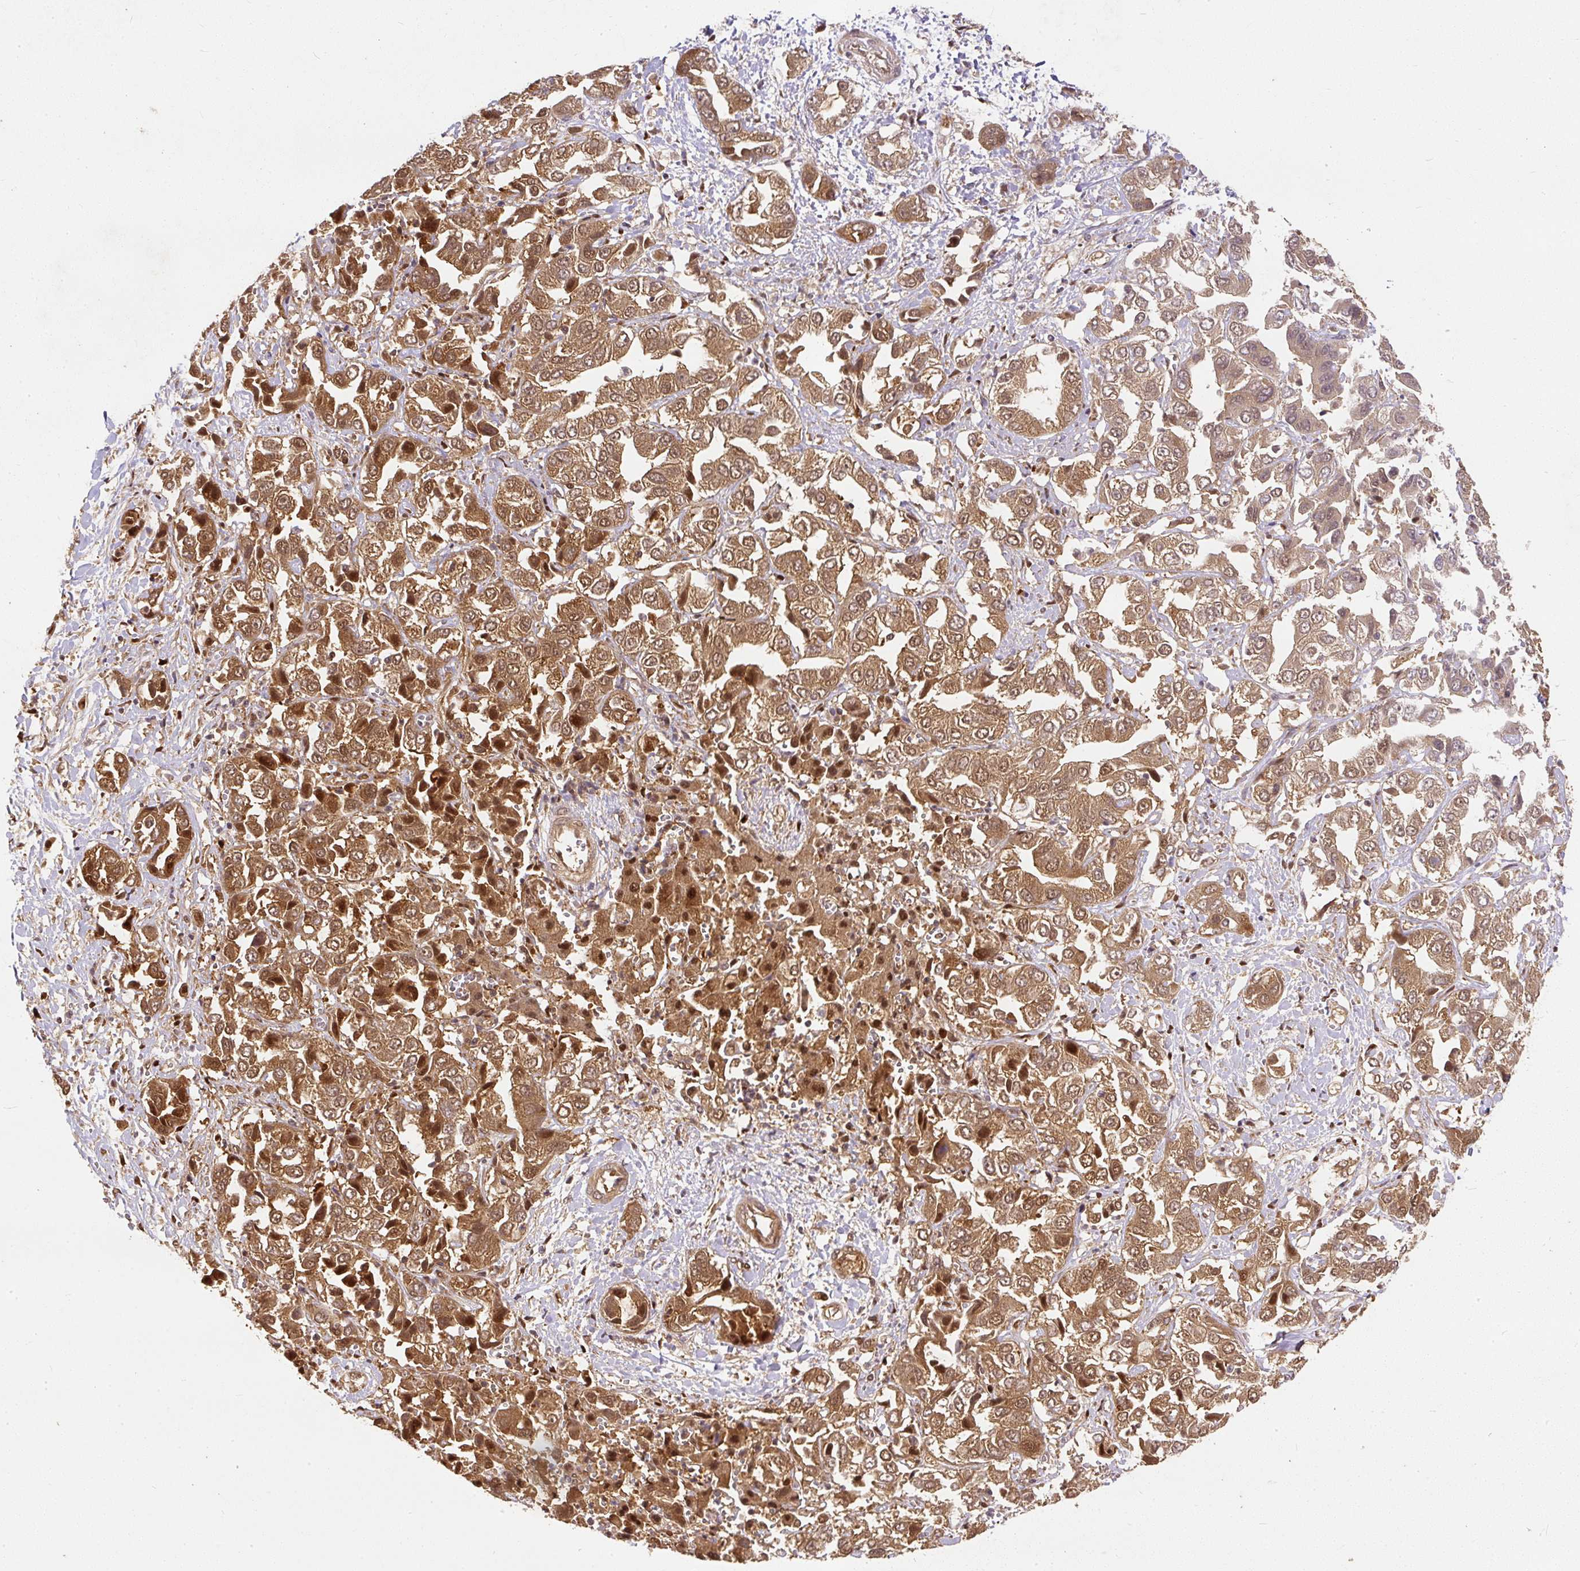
{"staining": {"intensity": "strong", "quantity": ">75%", "location": "cytoplasmic/membranous,nuclear"}, "tissue": "liver cancer", "cell_type": "Tumor cells", "image_type": "cancer", "snomed": [{"axis": "morphology", "description": "Cholangiocarcinoma"}, {"axis": "topography", "description": "Liver"}], "caption": "Tumor cells display high levels of strong cytoplasmic/membranous and nuclear positivity in approximately >75% of cells in human liver cancer (cholangiocarcinoma).", "gene": "PSMD1", "patient": {"sex": "female", "age": 52}}